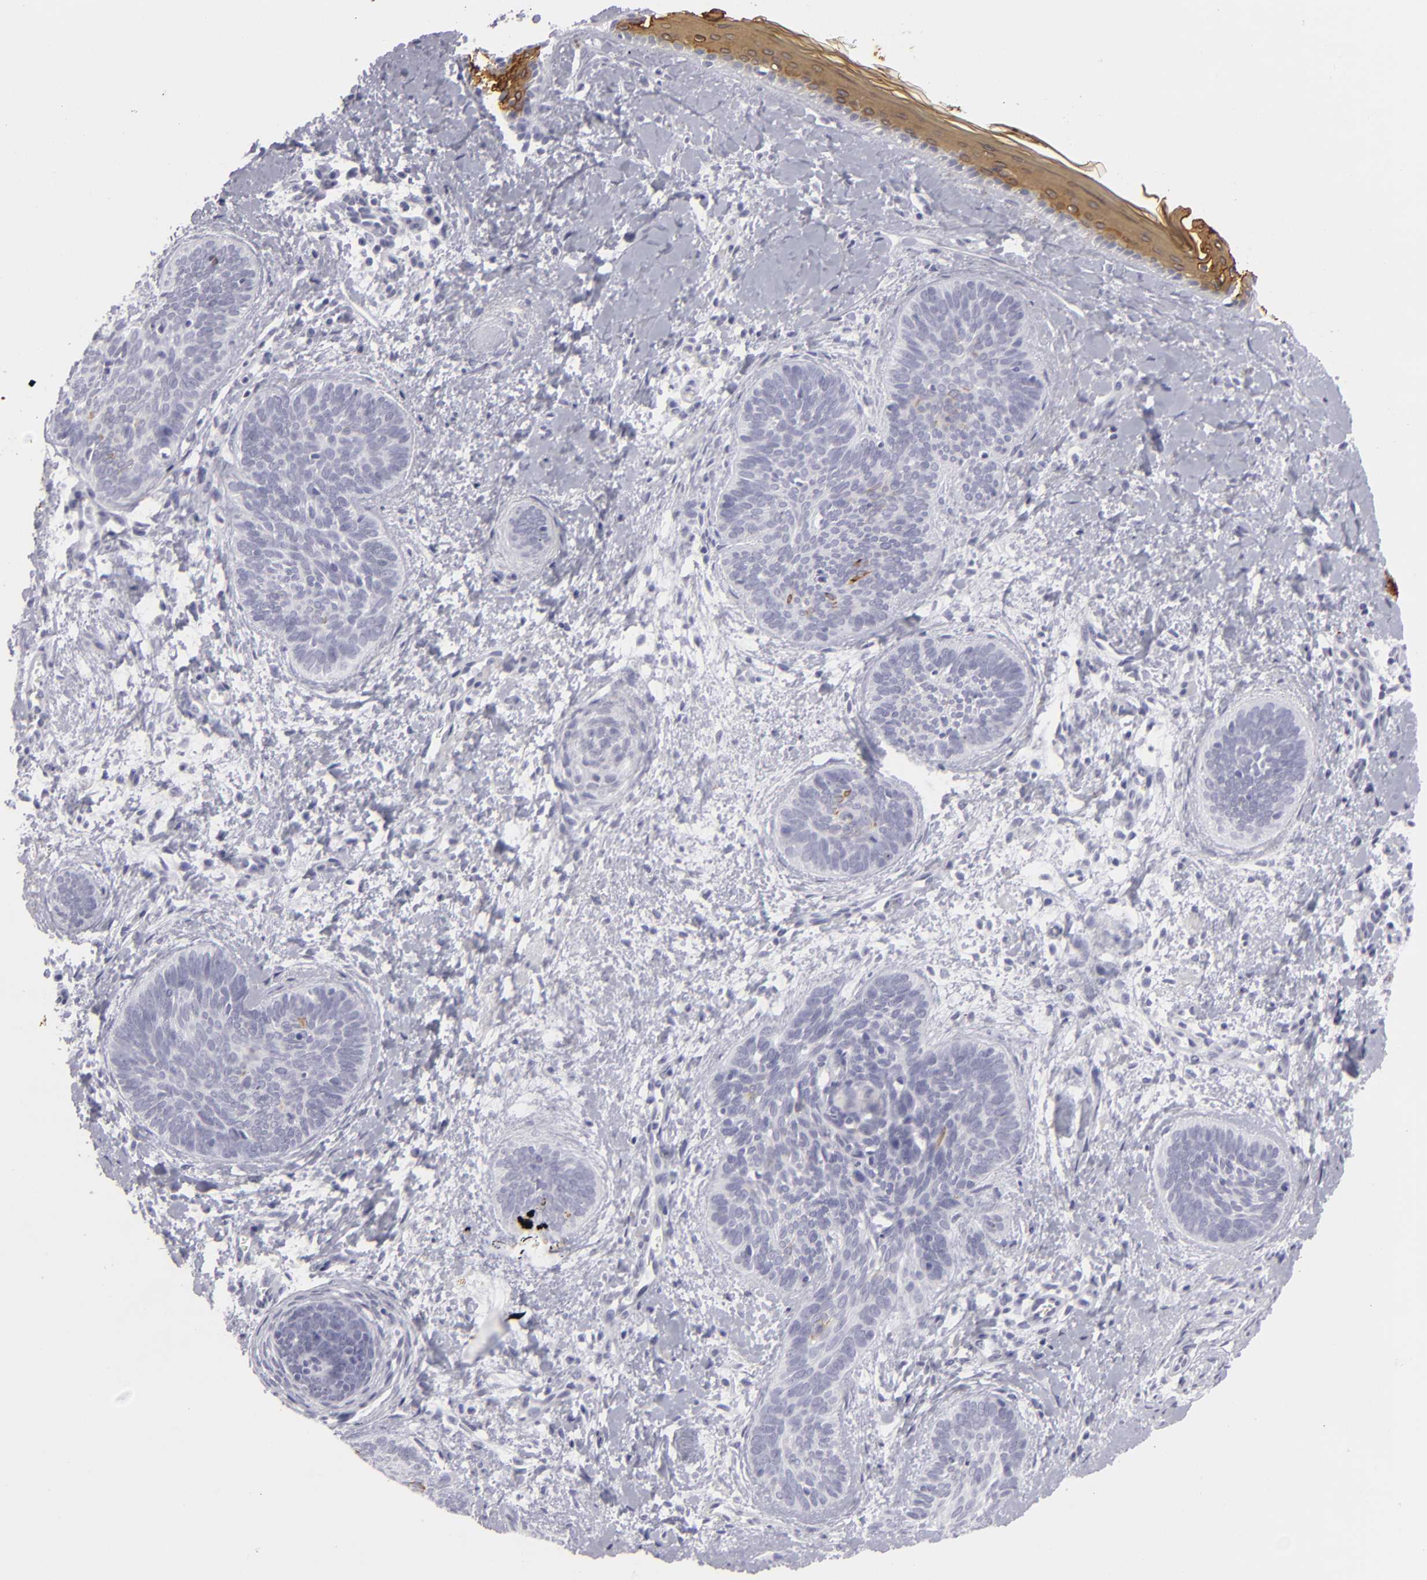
{"staining": {"intensity": "negative", "quantity": "none", "location": "none"}, "tissue": "skin cancer", "cell_type": "Tumor cells", "image_type": "cancer", "snomed": [{"axis": "morphology", "description": "Basal cell carcinoma"}, {"axis": "topography", "description": "Skin"}], "caption": "Immunohistochemistry of skin cancer demonstrates no expression in tumor cells.", "gene": "KRT1", "patient": {"sex": "female", "age": 81}}